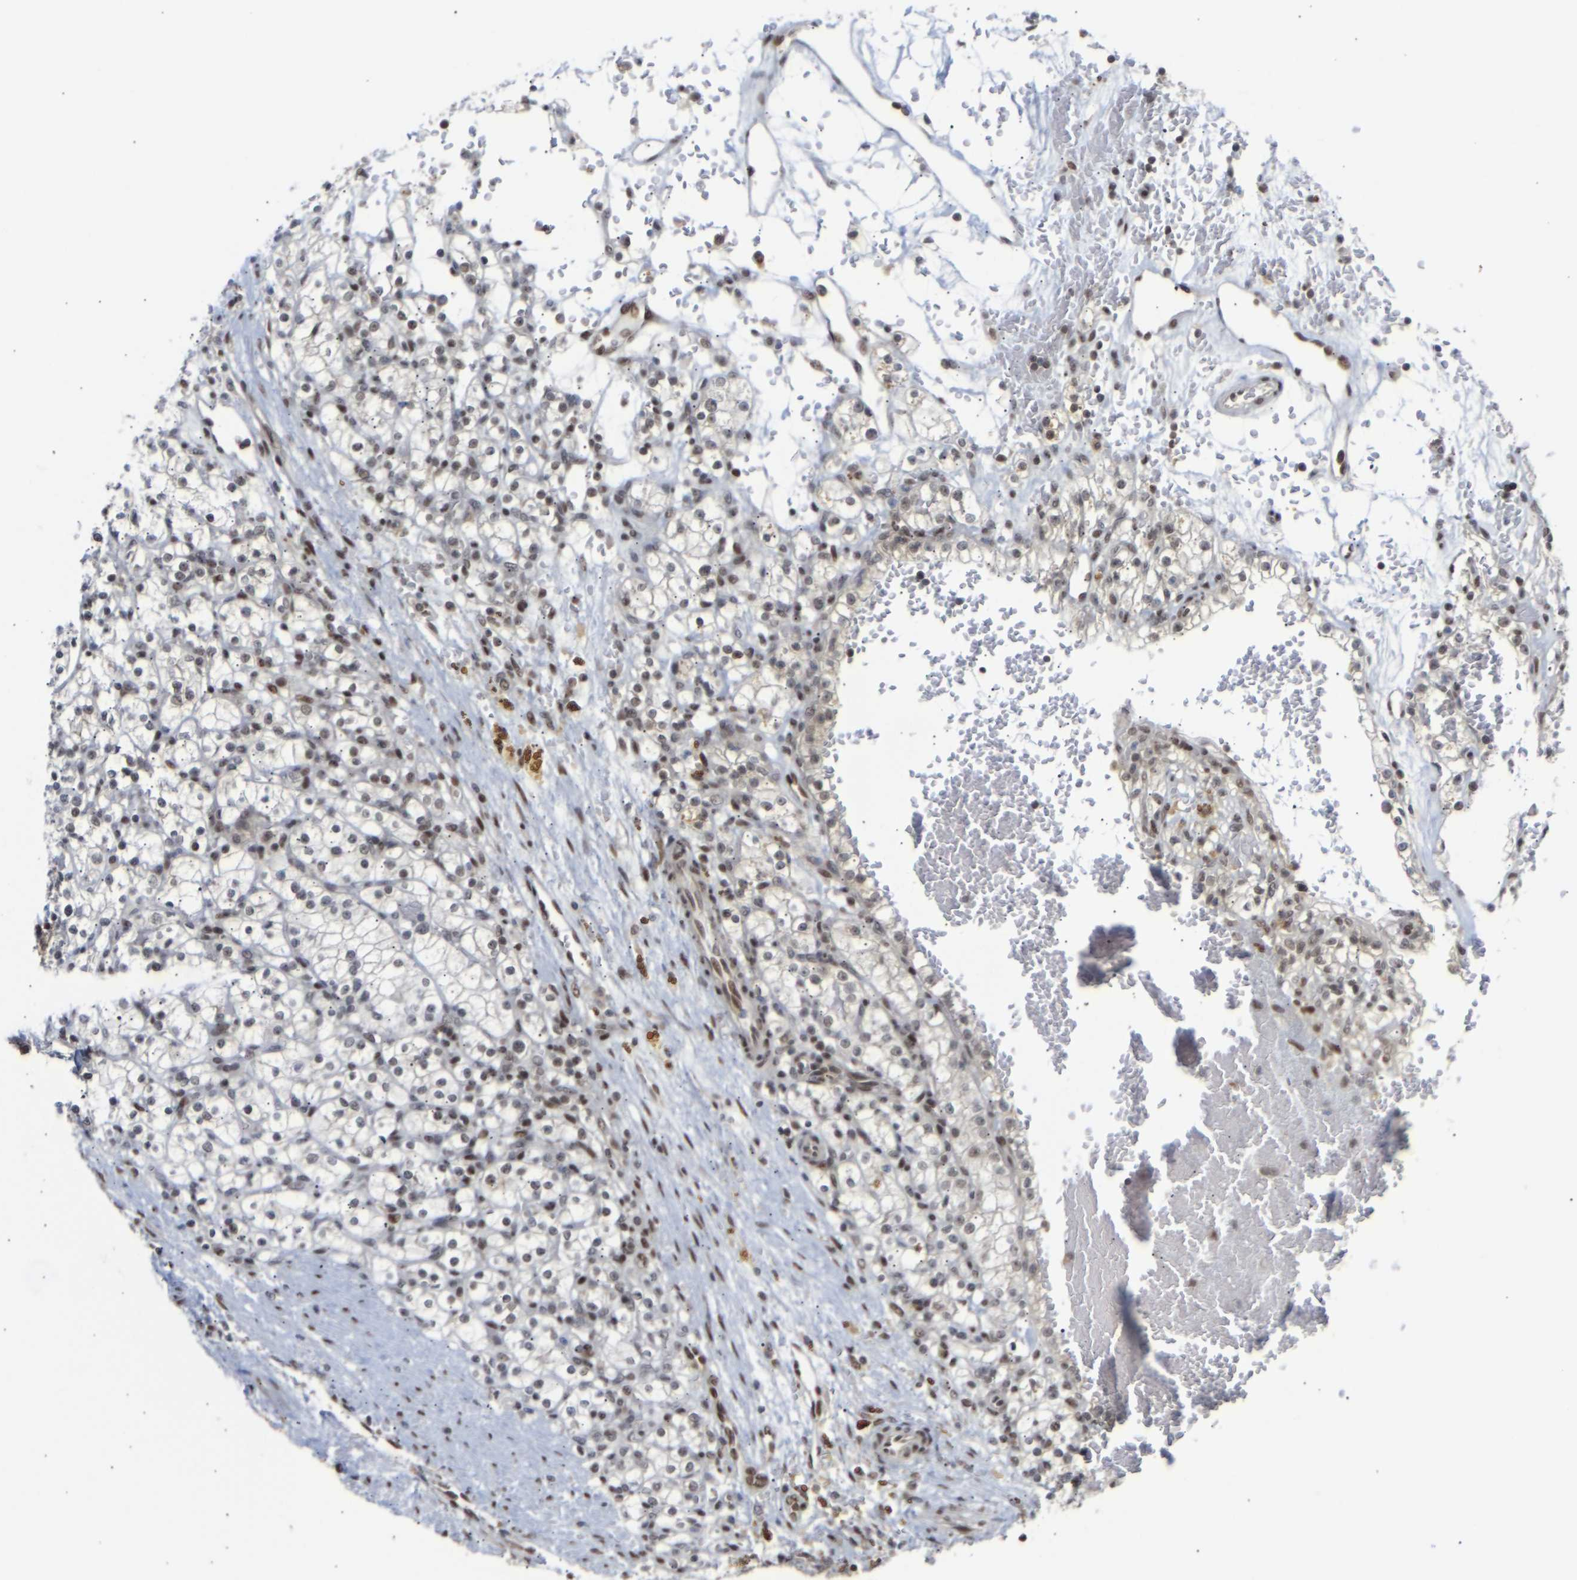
{"staining": {"intensity": "weak", "quantity": "25%-75%", "location": "nuclear"}, "tissue": "renal cancer", "cell_type": "Tumor cells", "image_type": "cancer", "snomed": [{"axis": "morphology", "description": "Normal tissue, NOS"}, {"axis": "morphology", "description": "Adenocarcinoma, NOS"}, {"axis": "topography", "description": "Kidney"}], "caption": "Approximately 25%-75% of tumor cells in renal cancer (adenocarcinoma) show weak nuclear protein positivity as visualized by brown immunohistochemical staining.", "gene": "SSBP2", "patient": {"sex": "female", "age": 55}}